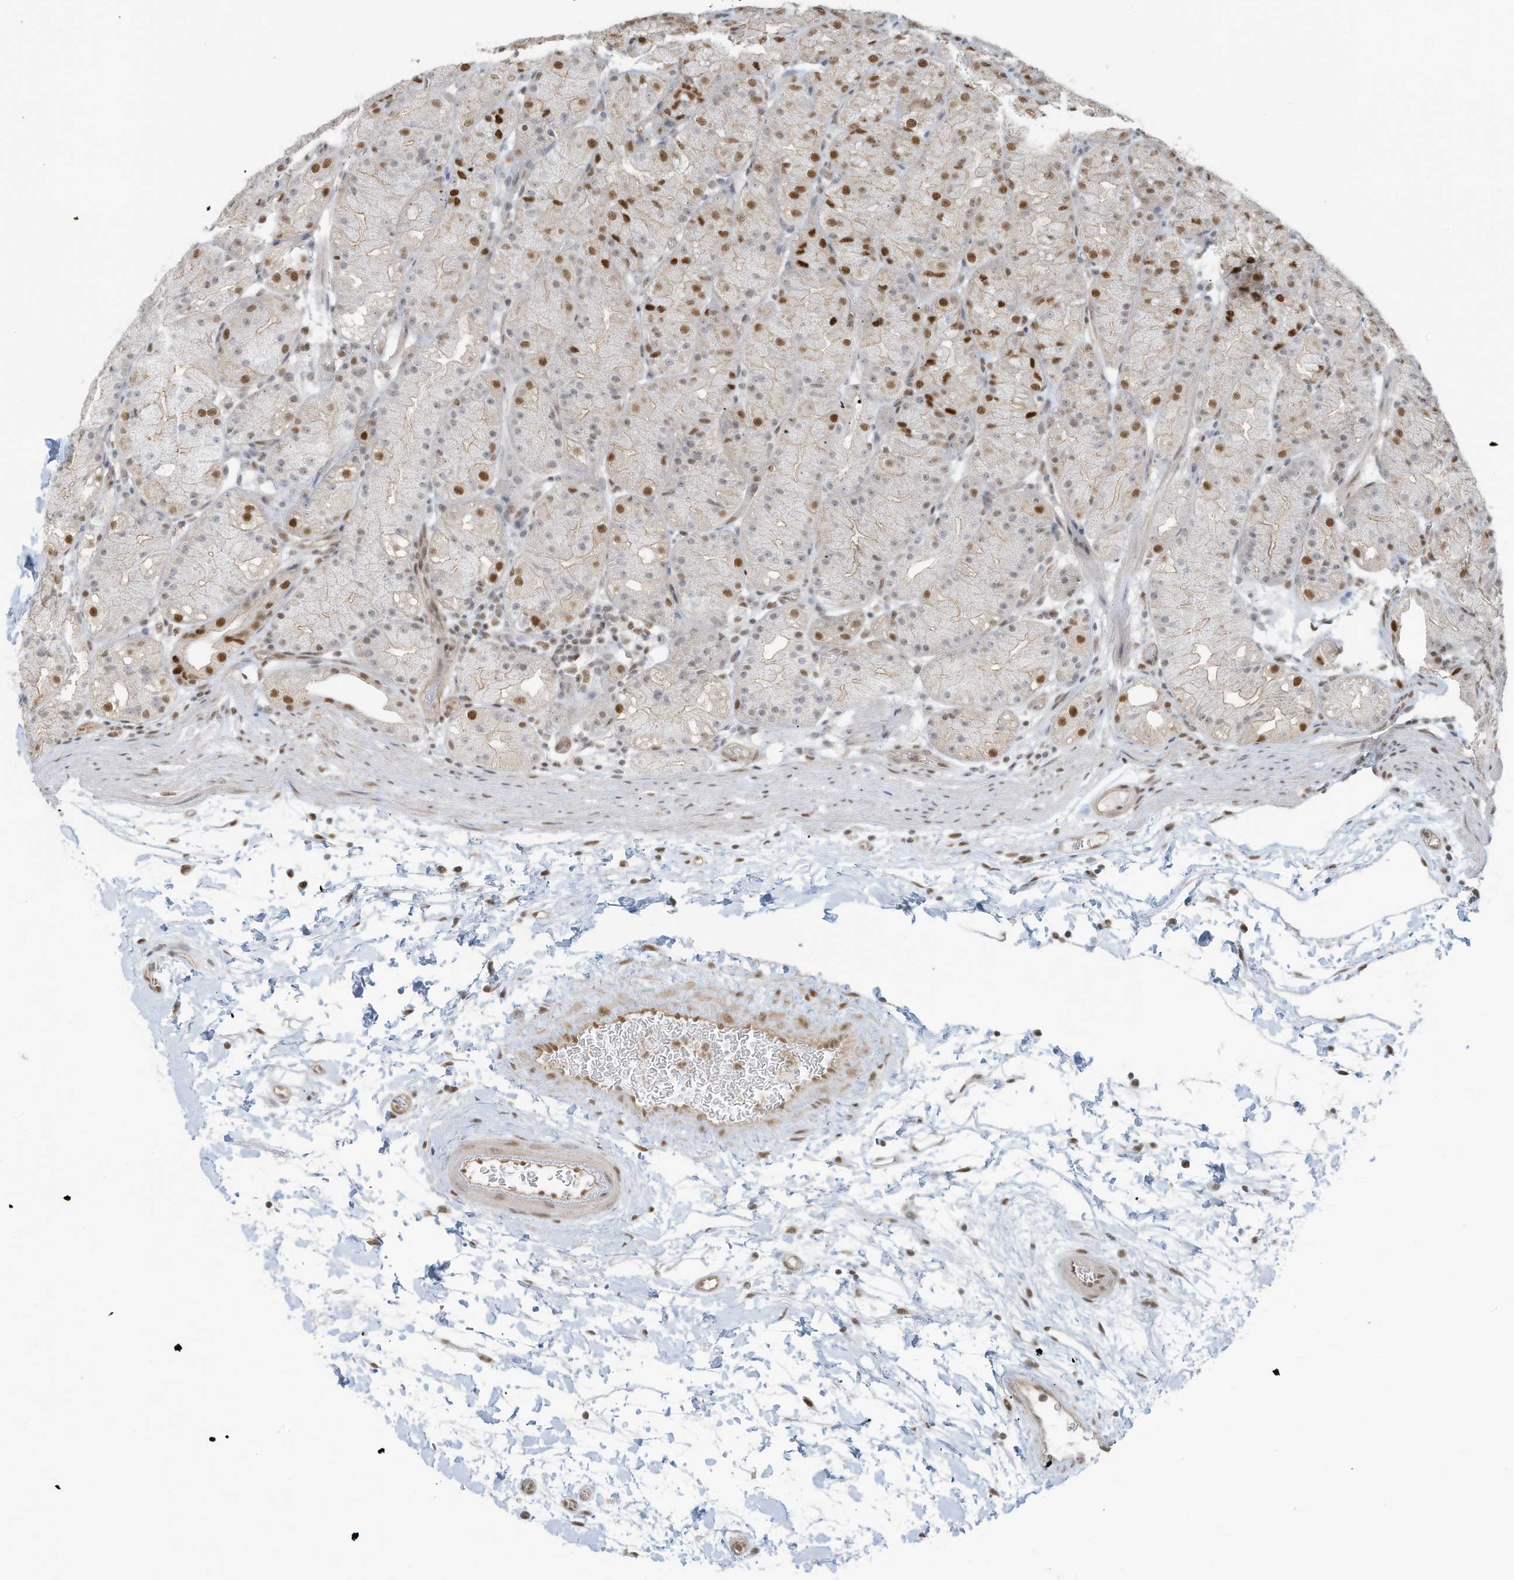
{"staining": {"intensity": "strong", "quantity": "25%-75%", "location": "nuclear"}, "tissue": "stomach", "cell_type": "Glandular cells", "image_type": "normal", "snomed": [{"axis": "morphology", "description": "Normal tissue, NOS"}, {"axis": "topography", "description": "Stomach, upper"}], "caption": "Protein staining demonstrates strong nuclear positivity in about 25%-75% of glandular cells in unremarkable stomach. Nuclei are stained in blue.", "gene": "DBR1", "patient": {"sex": "male", "age": 48}}